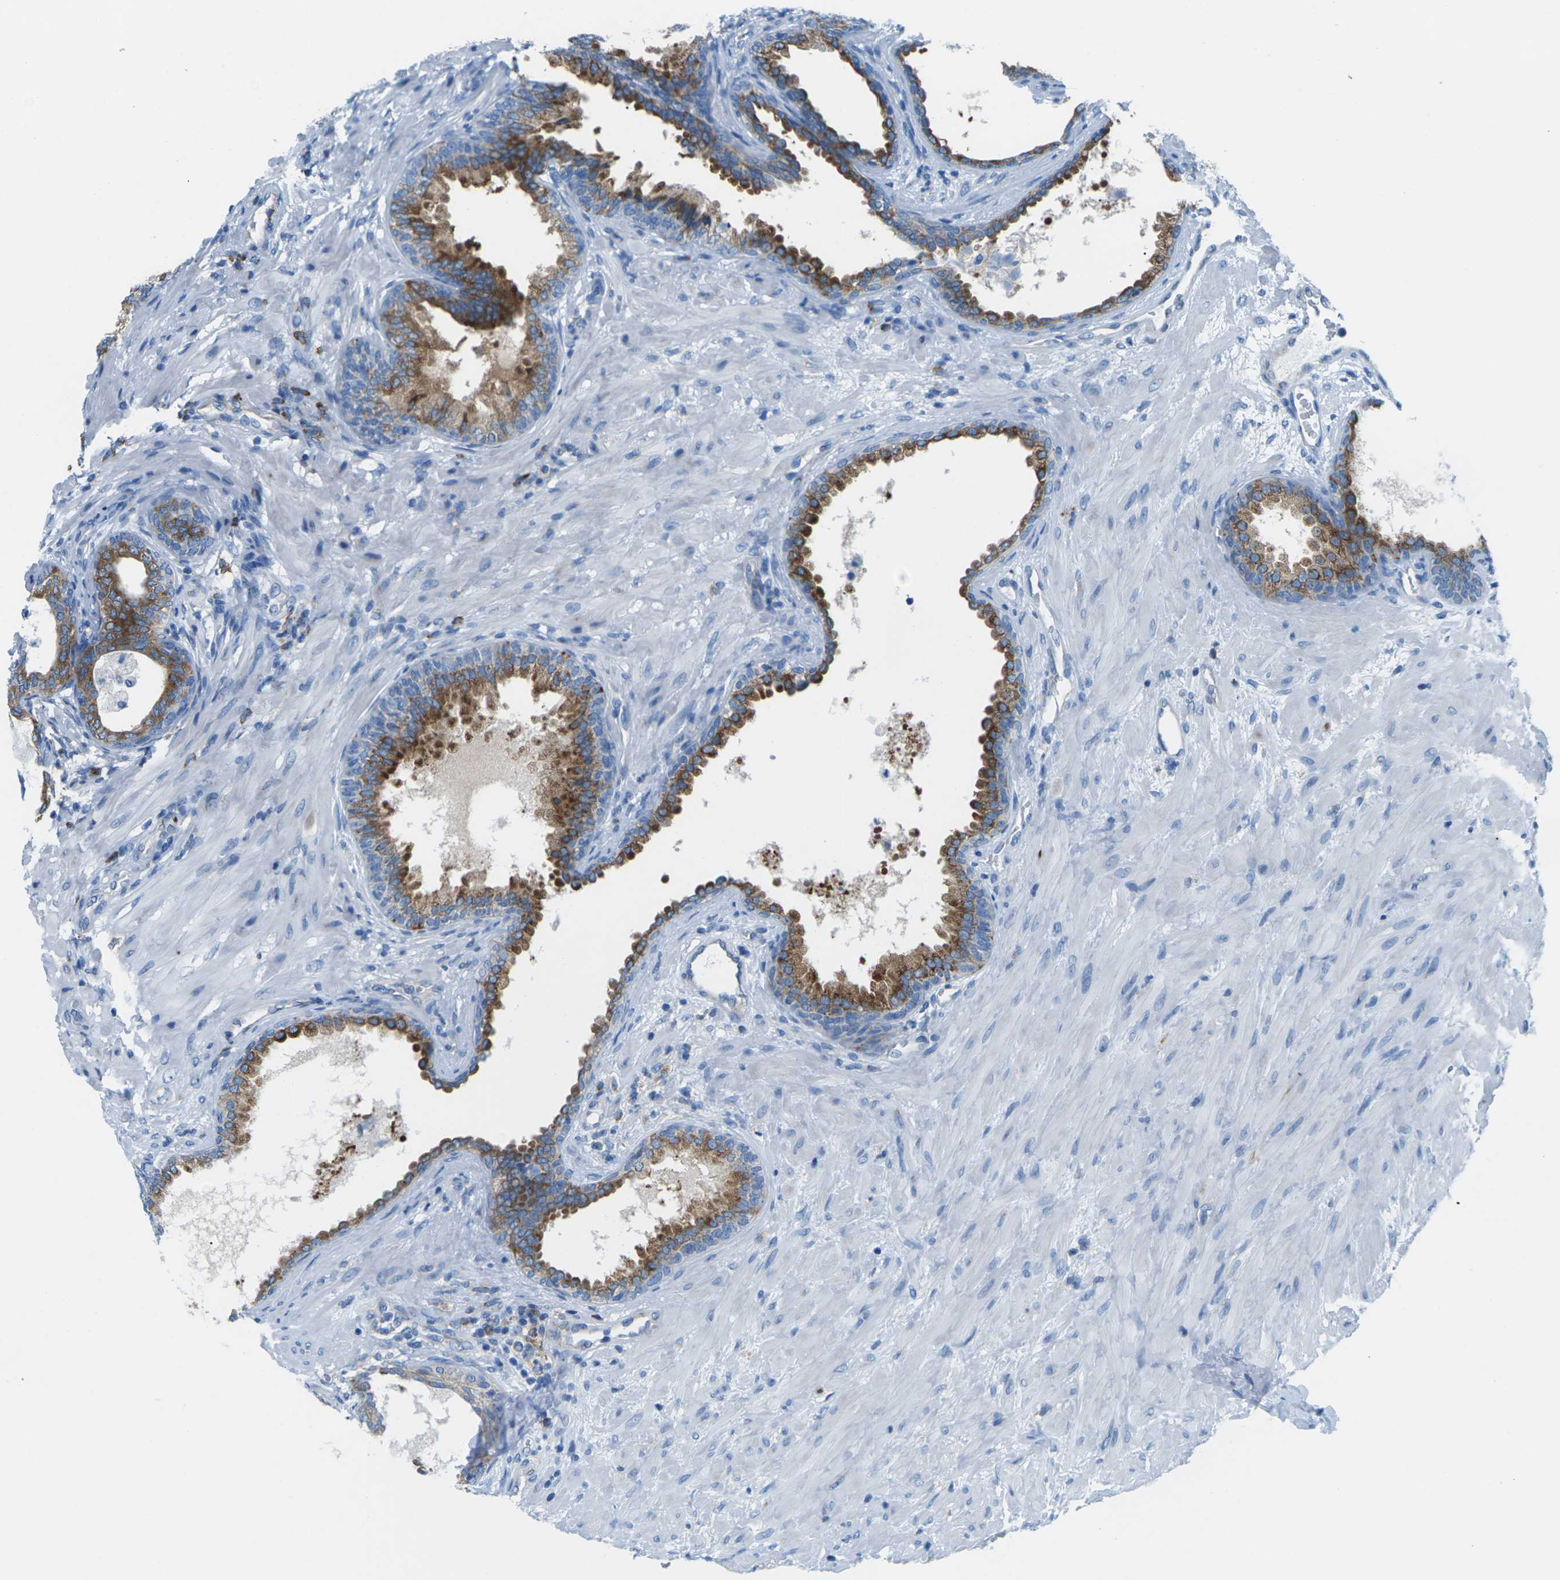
{"staining": {"intensity": "strong", "quantity": "25%-75%", "location": "cytoplasmic/membranous"}, "tissue": "prostate", "cell_type": "Glandular cells", "image_type": "normal", "snomed": [{"axis": "morphology", "description": "Normal tissue, NOS"}, {"axis": "topography", "description": "Prostate"}], "caption": "High-power microscopy captured an immunohistochemistry photomicrograph of benign prostate, revealing strong cytoplasmic/membranous expression in about 25%-75% of glandular cells. Using DAB (brown) and hematoxylin (blue) stains, captured at high magnification using brightfield microscopy.", "gene": "SYNGR2", "patient": {"sex": "male", "age": 76}}